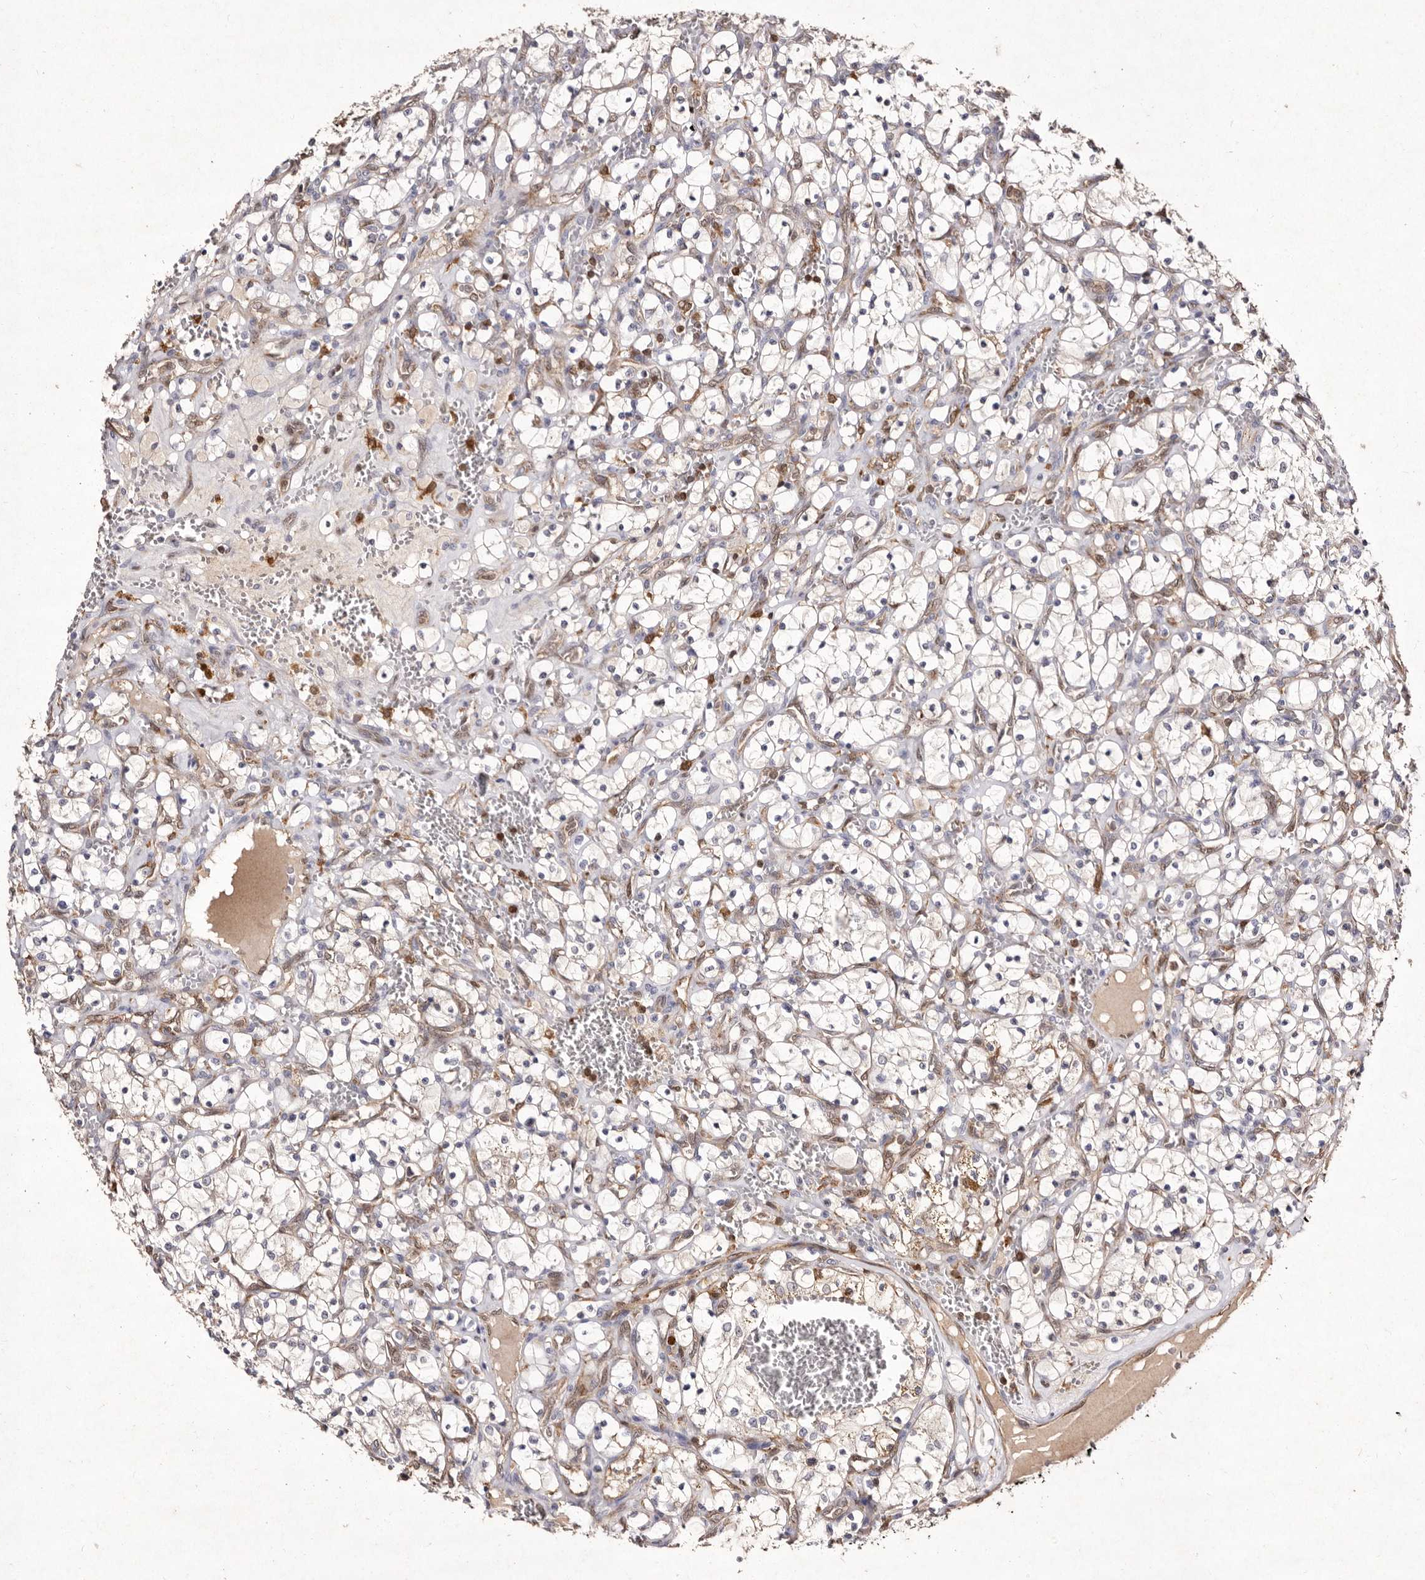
{"staining": {"intensity": "negative", "quantity": "none", "location": "none"}, "tissue": "renal cancer", "cell_type": "Tumor cells", "image_type": "cancer", "snomed": [{"axis": "morphology", "description": "Adenocarcinoma, NOS"}, {"axis": "topography", "description": "Kidney"}], "caption": "IHC image of renal cancer (adenocarcinoma) stained for a protein (brown), which displays no staining in tumor cells. The staining was performed using DAB to visualize the protein expression in brown, while the nuclei were stained in blue with hematoxylin (Magnification: 20x).", "gene": "GIMAP4", "patient": {"sex": "female", "age": 69}}